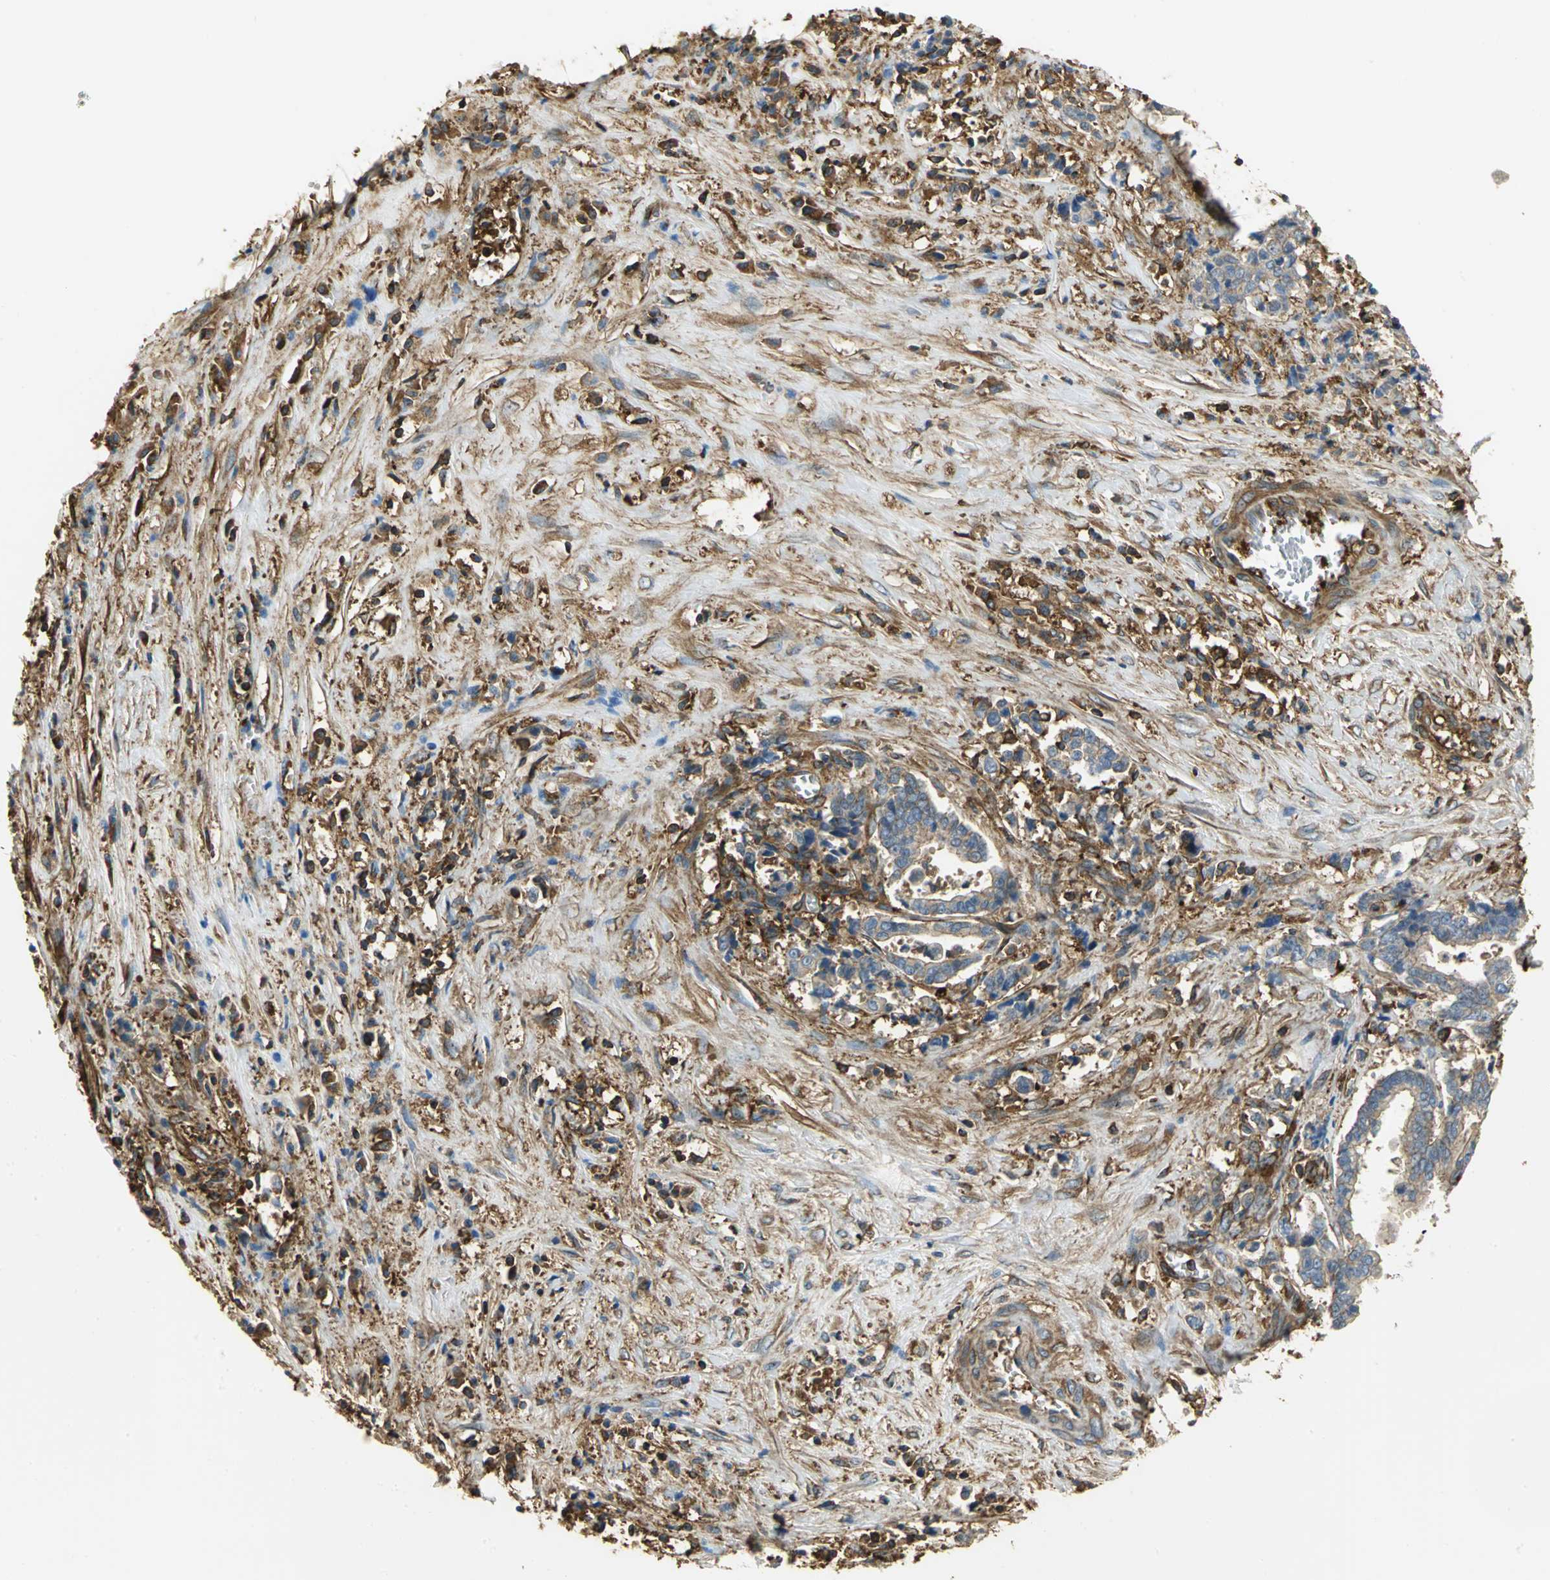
{"staining": {"intensity": "weak", "quantity": ">75%", "location": "cytoplasmic/membranous"}, "tissue": "liver cancer", "cell_type": "Tumor cells", "image_type": "cancer", "snomed": [{"axis": "morphology", "description": "Cholangiocarcinoma"}, {"axis": "topography", "description": "Liver"}], "caption": "Liver cancer (cholangiocarcinoma) stained for a protein reveals weak cytoplasmic/membranous positivity in tumor cells.", "gene": "TLN1", "patient": {"sex": "male", "age": 57}}